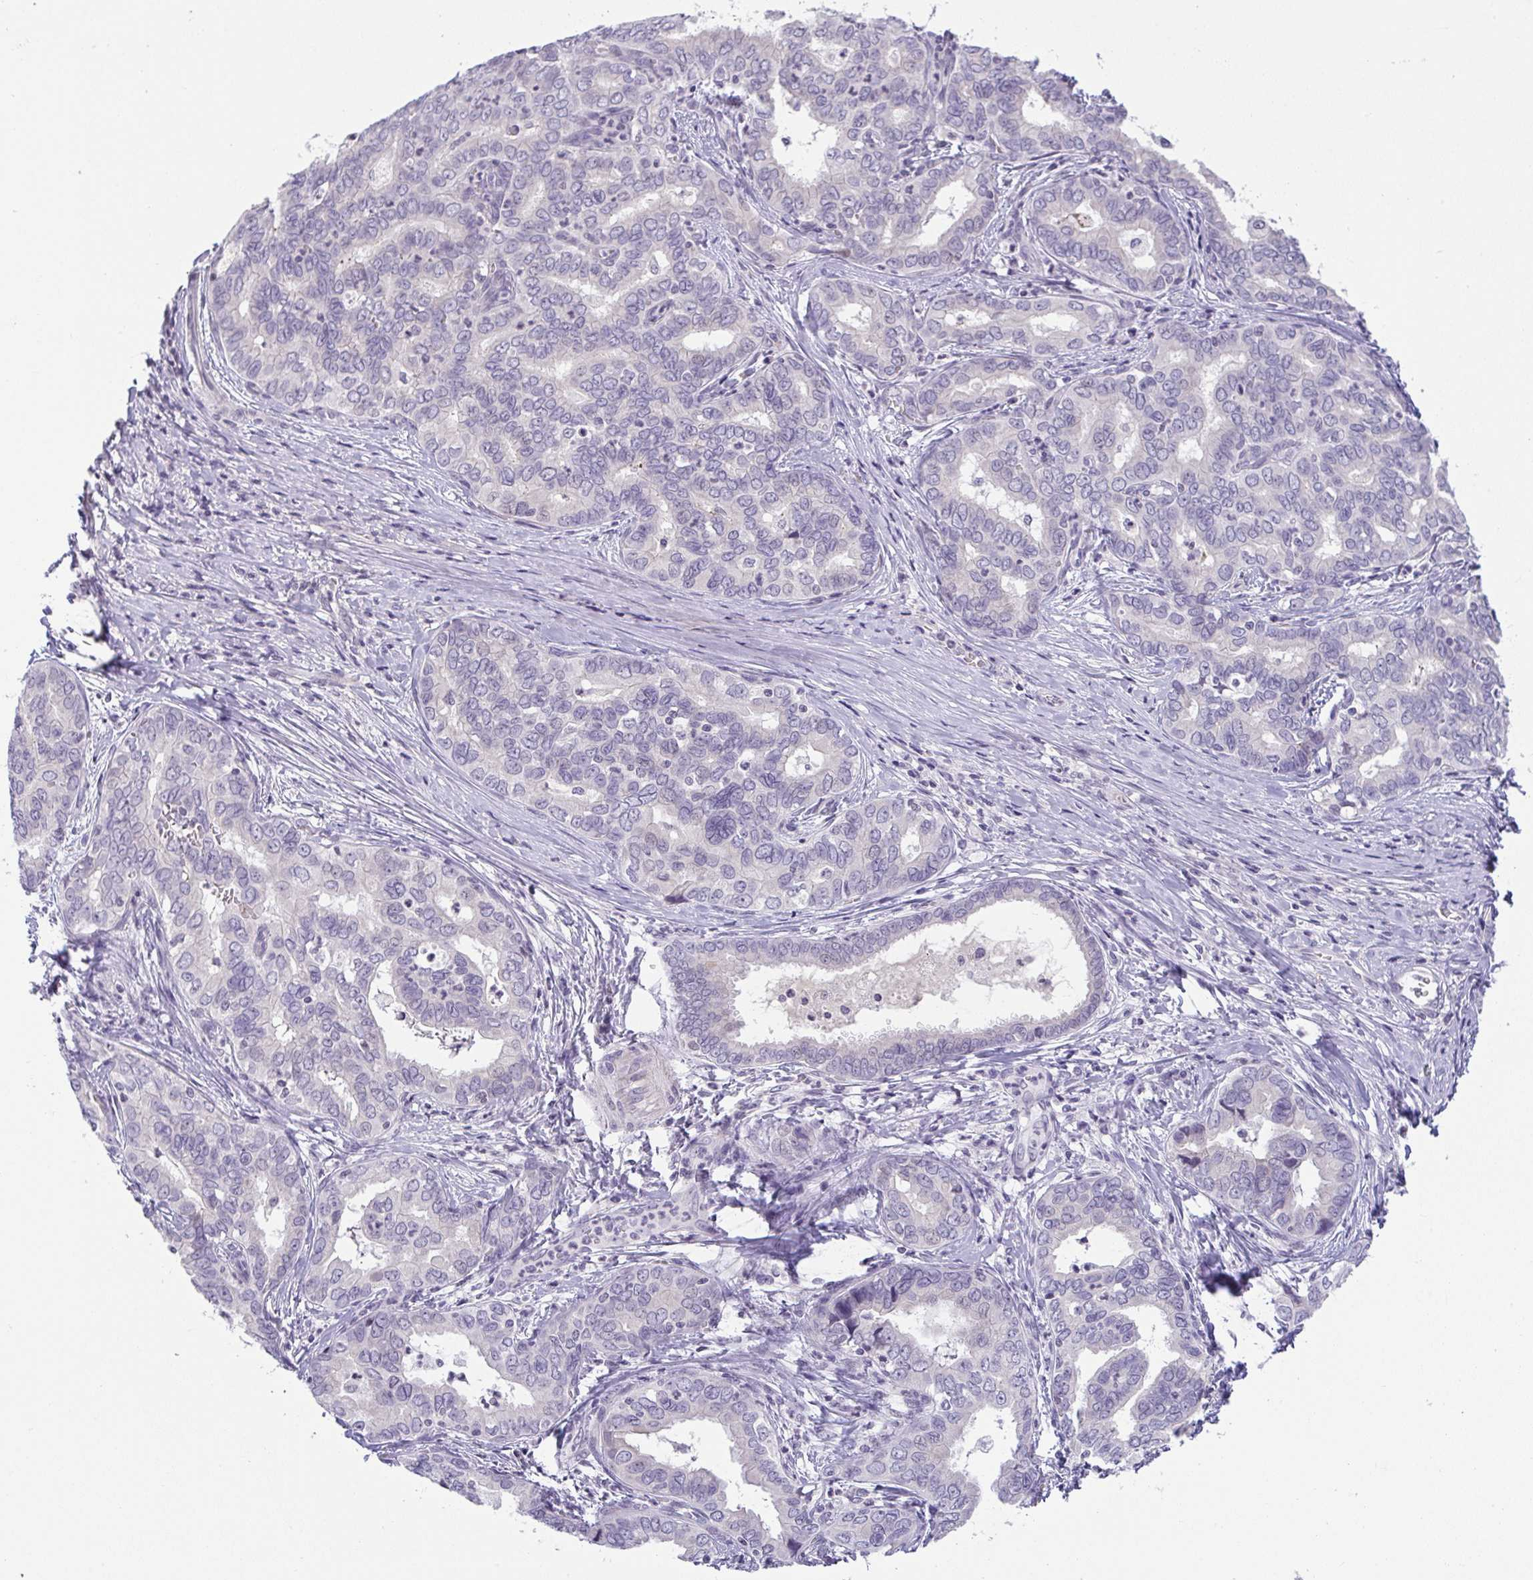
{"staining": {"intensity": "negative", "quantity": "none", "location": "none"}, "tissue": "liver cancer", "cell_type": "Tumor cells", "image_type": "cancer", "snomed": [{"axis": "morphology", "description": "Cholangiocarcinoma"}, {"axis": "topography", "description": "Liver"}], "caption": "Histopathology image shows no protein staining in tumor cells of liver cancer tissue.", "gene": "CACNA1S", "patient": {"sex": "female", "age": 64}}